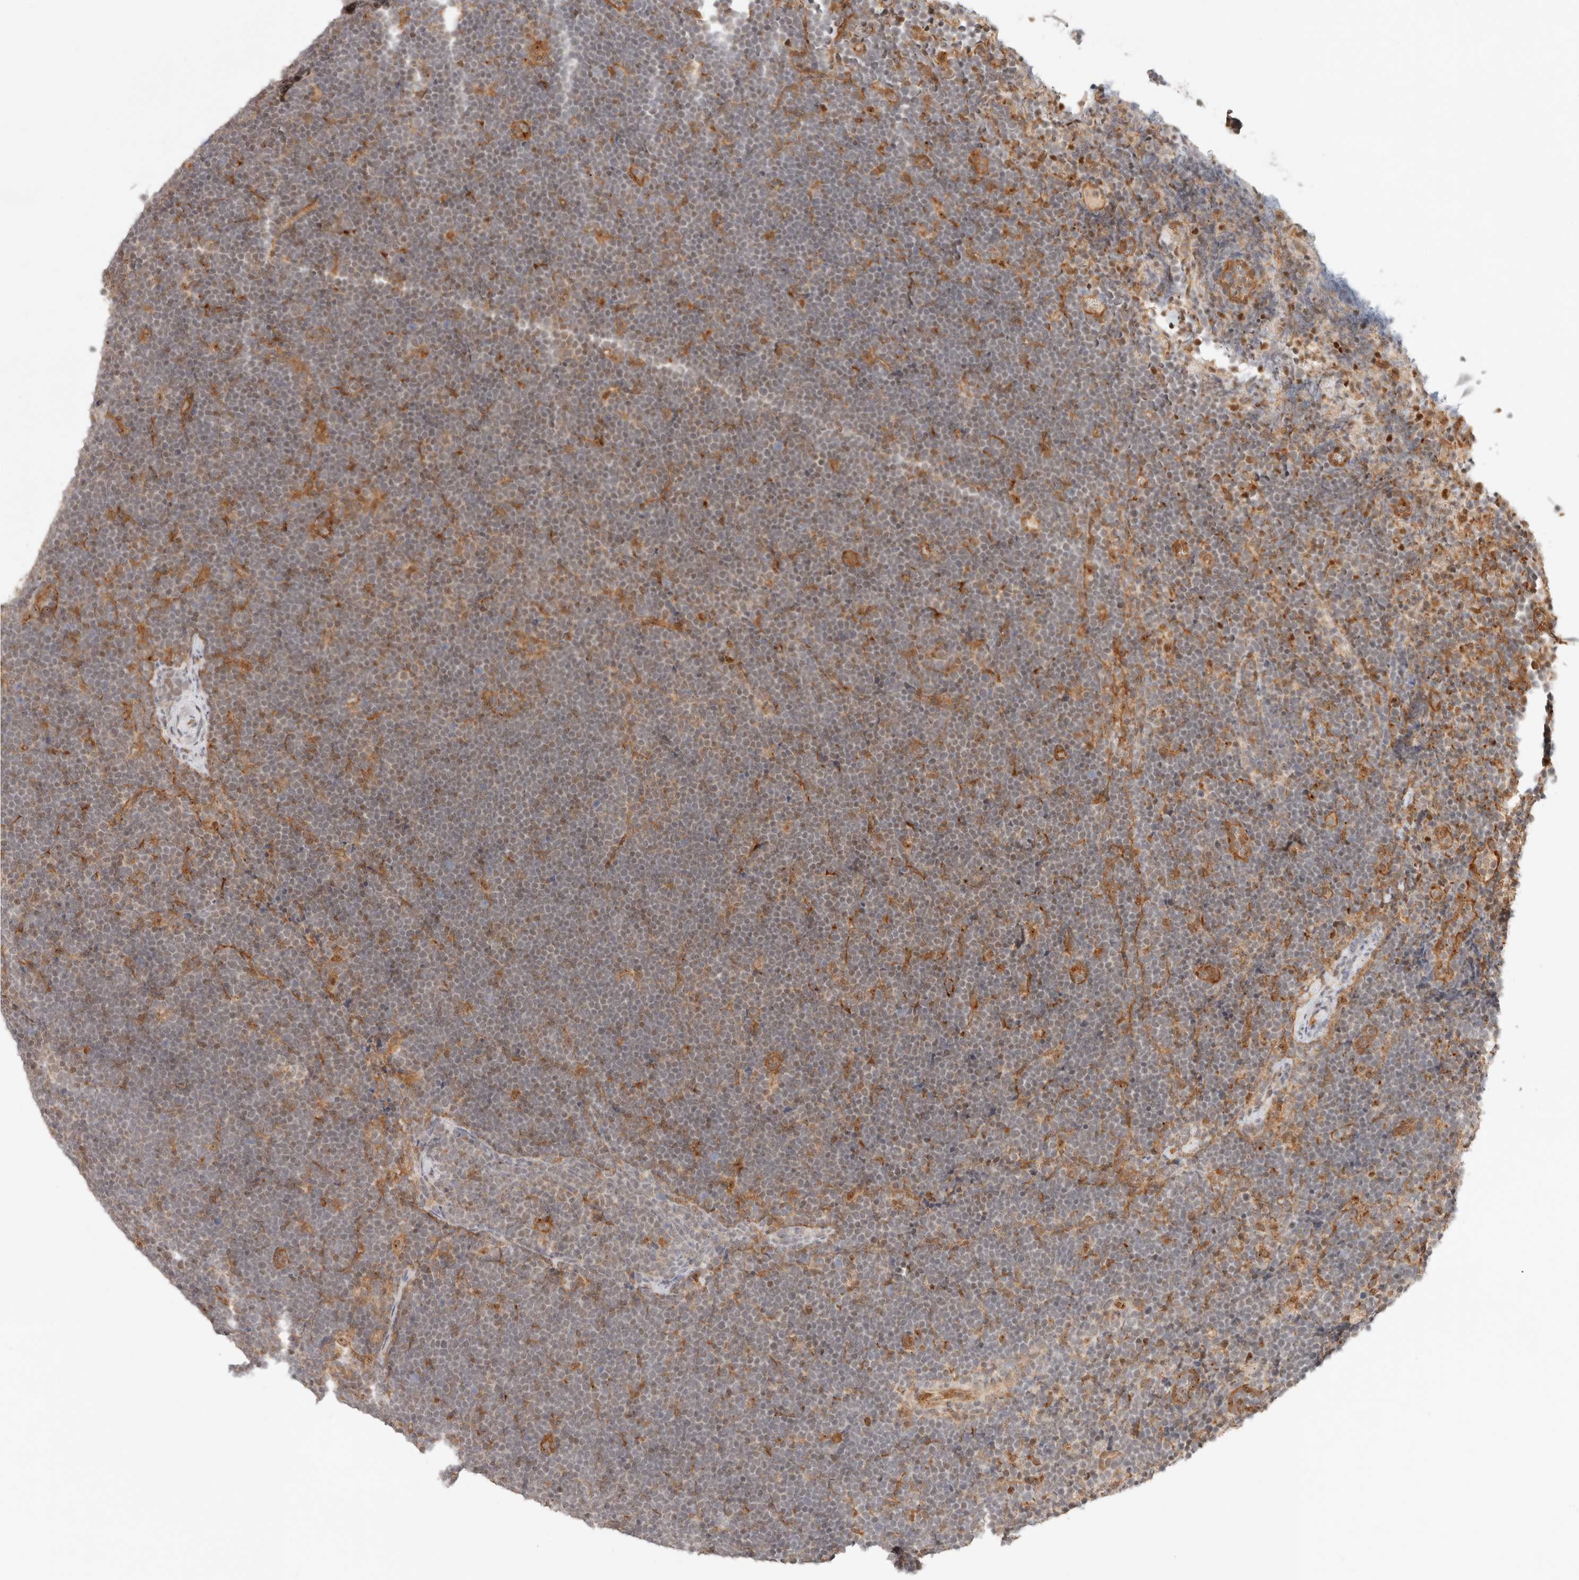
{"staining": {"intensity": "weak", "quantity": ">75%", "location": "nuclear"}, "tissue": "lymphoma", "cell_type": "Tumor cells", "image_type": "cancer", "snomed": [{"axis": "morphology", "description": "Malignant lymphoma, non-Hodgkin's type, High grade"}, {"axis": "topography", "description": "Lymph node"}], "caption": "Tumor cells show weak nuclear expression in about >75% of cells in high-grade malignant lymphoma, non-Hodgkin's type.", "gene": "HEXD", "patient": {"sex": "male", "age": 13}}